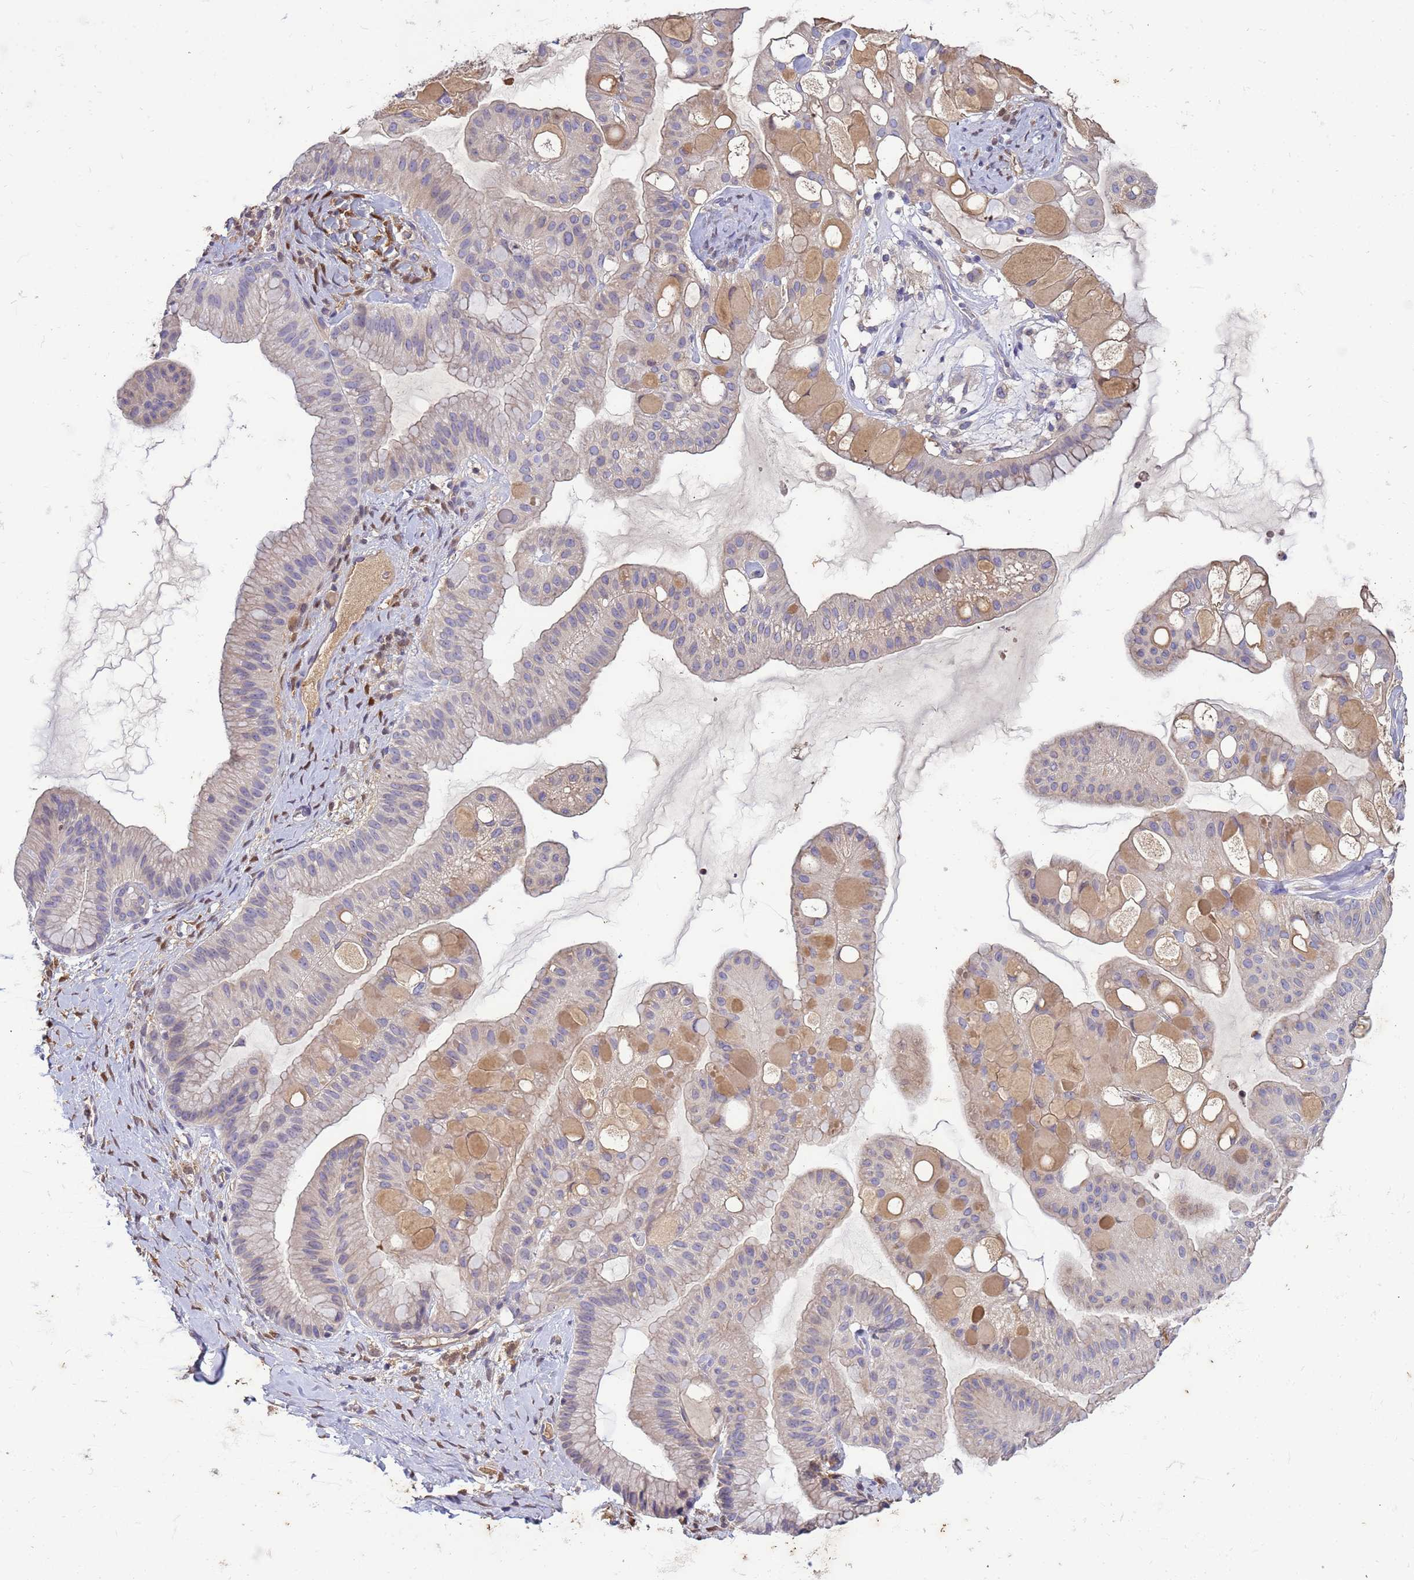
{"staining": {"intensity": "weak", "quantity": "25%-75%", "location": "cytoplasmic/membranous"}, "tissue": "ovarian cancer", "cell_type": "Tumor cells", "image_type": "cancer", "snomed": [{"axis": "morphology", "description": "Cystadenocarcinoma, mucinous, NOS"}, {"axis": "topography", "description": "Ovary"}], "caption": "Protein staining of ovarian mucinous cystadenocarcinoma tissue demonstrates weak cytoplasmic/membranous staining in about 25%-75% of tumor cells.", "gene": "PLCXD3", "patient": {"sex": "female", "age": 61}}